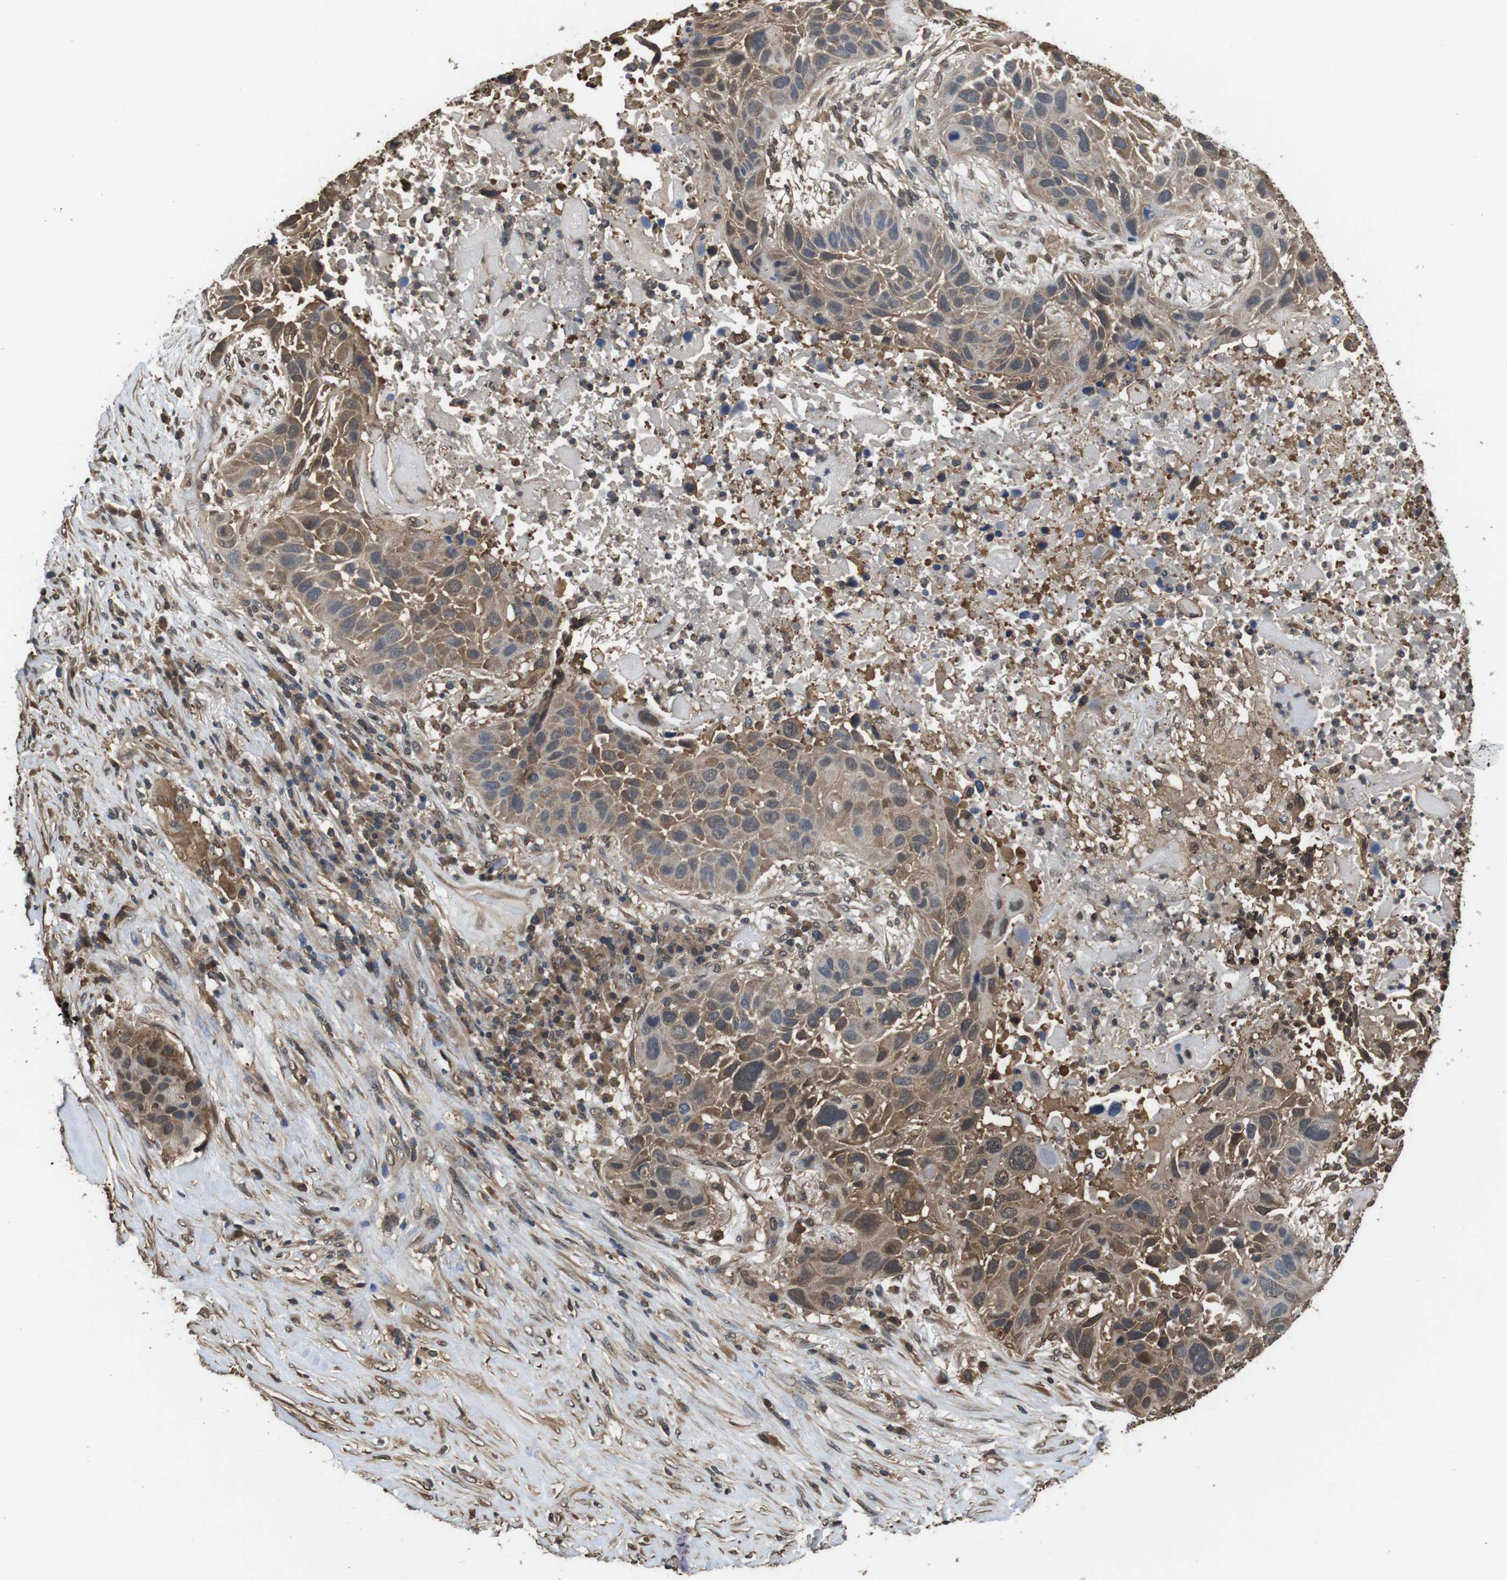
{"staining": {"intensity": "moderate", "quantity": ">75%", "location": "cytoplasmic/membranous,nuclear"}, "tissue": "lung cancer", "cell_type": "Tumor cells", "image_type": "cancer", "snomed": [{"axis": "morphology", "description": "Squamous cell carcinoma, NOS"}, {"axis": "topography", "description": "Lung"}], "caption": "This histopathology image demonstrates squamous cell carcinoma (lung) stained with IHC to label a protein in brown. The cytoplasmic/membranous and nuclear of tumor cells show moderate positivity for the protein. Nuclei are counter-stained blue.", "gene": "LDHA", "patient": {"sex": "male", "age": 57}}